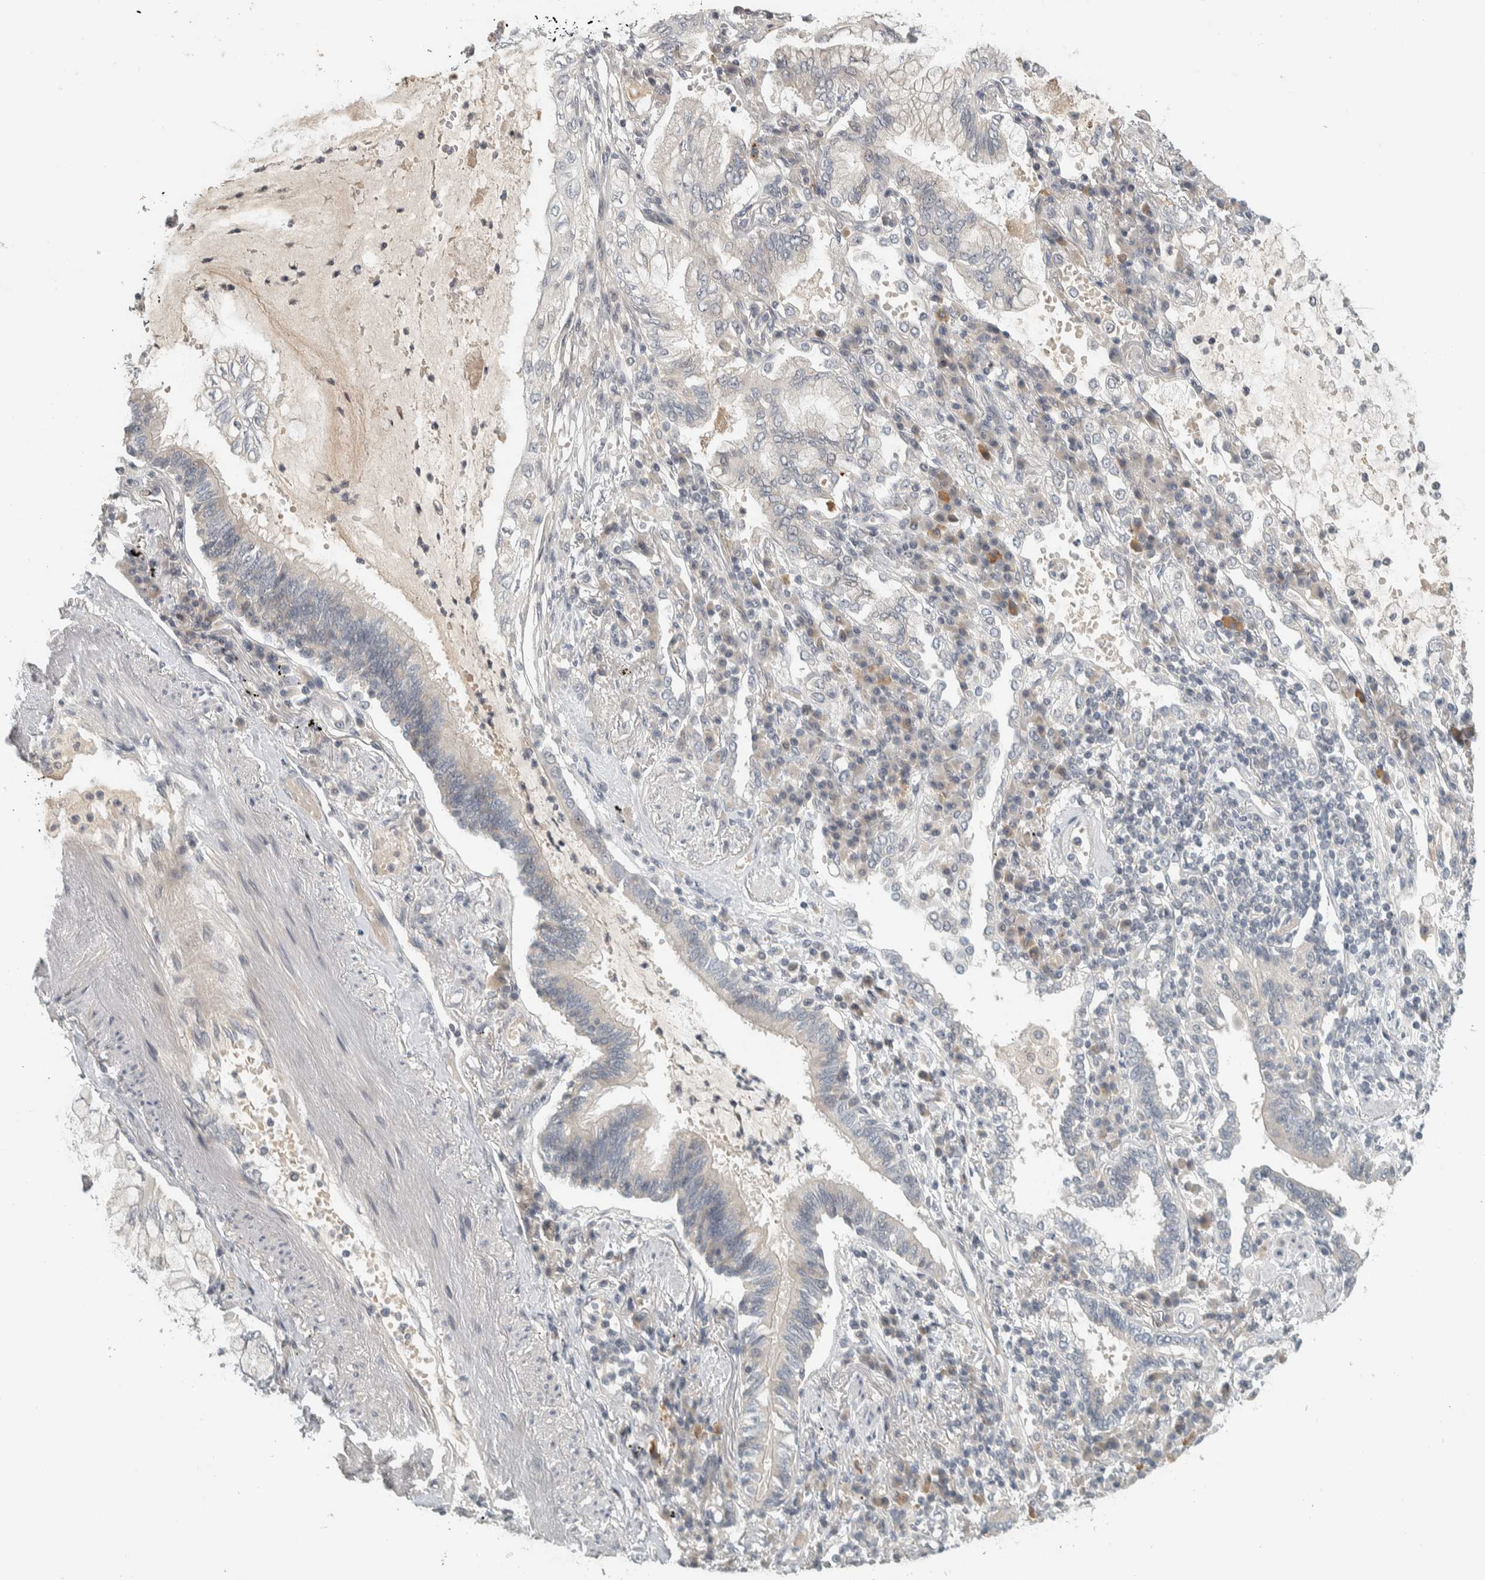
{"staining": {"intensity": "negative", "quantity": "none", "location": "none"}, "tissue": "lung cancer", "cell_type": "Tumor cells", "image_type": "cancer", "snomed": [{"axis": "morphology", "description": "Adenocarcinoma, NOS"}, {"axis": "topography", "description": "Lung"}], "caption": "DAB immunohistochemical staining of human adenocarcinoma (lung) exhibits no significant positivity in tumor cells.", "gene": "AFP", "patient": {"sex": "female", "age": 70}}